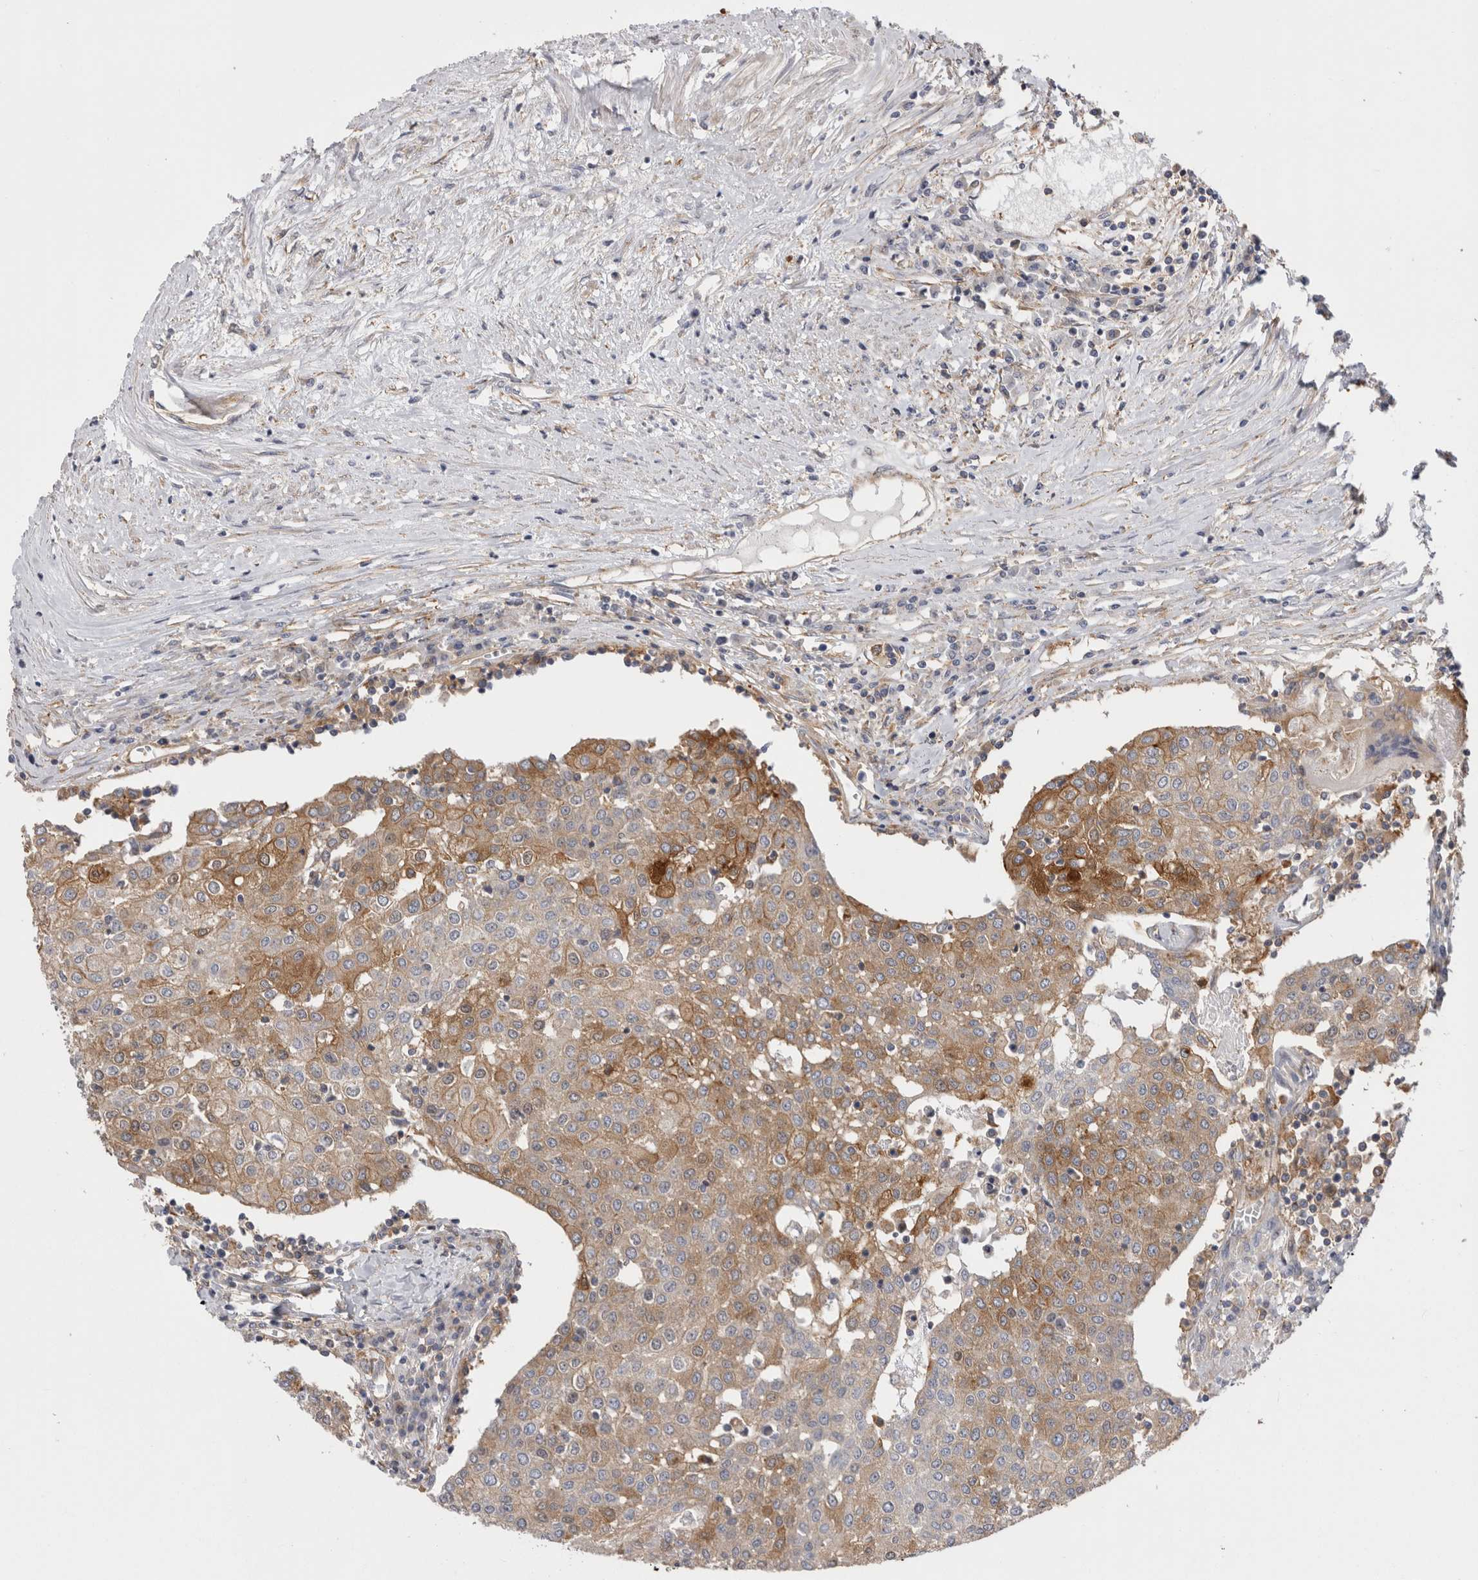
{"staining": {"intensity": "moderate", "quantity": ">75%", "location": "cytoplasmic/membranous"}, "tissue": "urothelial cancer", "cell_type": "Tumor cells", "image_type": "cancer", "snomed": [{"axis": "morphology", "description": "Urothelial carcinoma, High grade"}, {"axis": "topography", "description": "Urinary bladder"}], "caption": "Immunohistochemical staining of human urothelial cancer reveals medium levels of moderate cytoplasmic/membranous staining in about >75% of tumor cells.", "gene": "RAB11FIP1", "patient": {"sex": "female", "age": 85}}